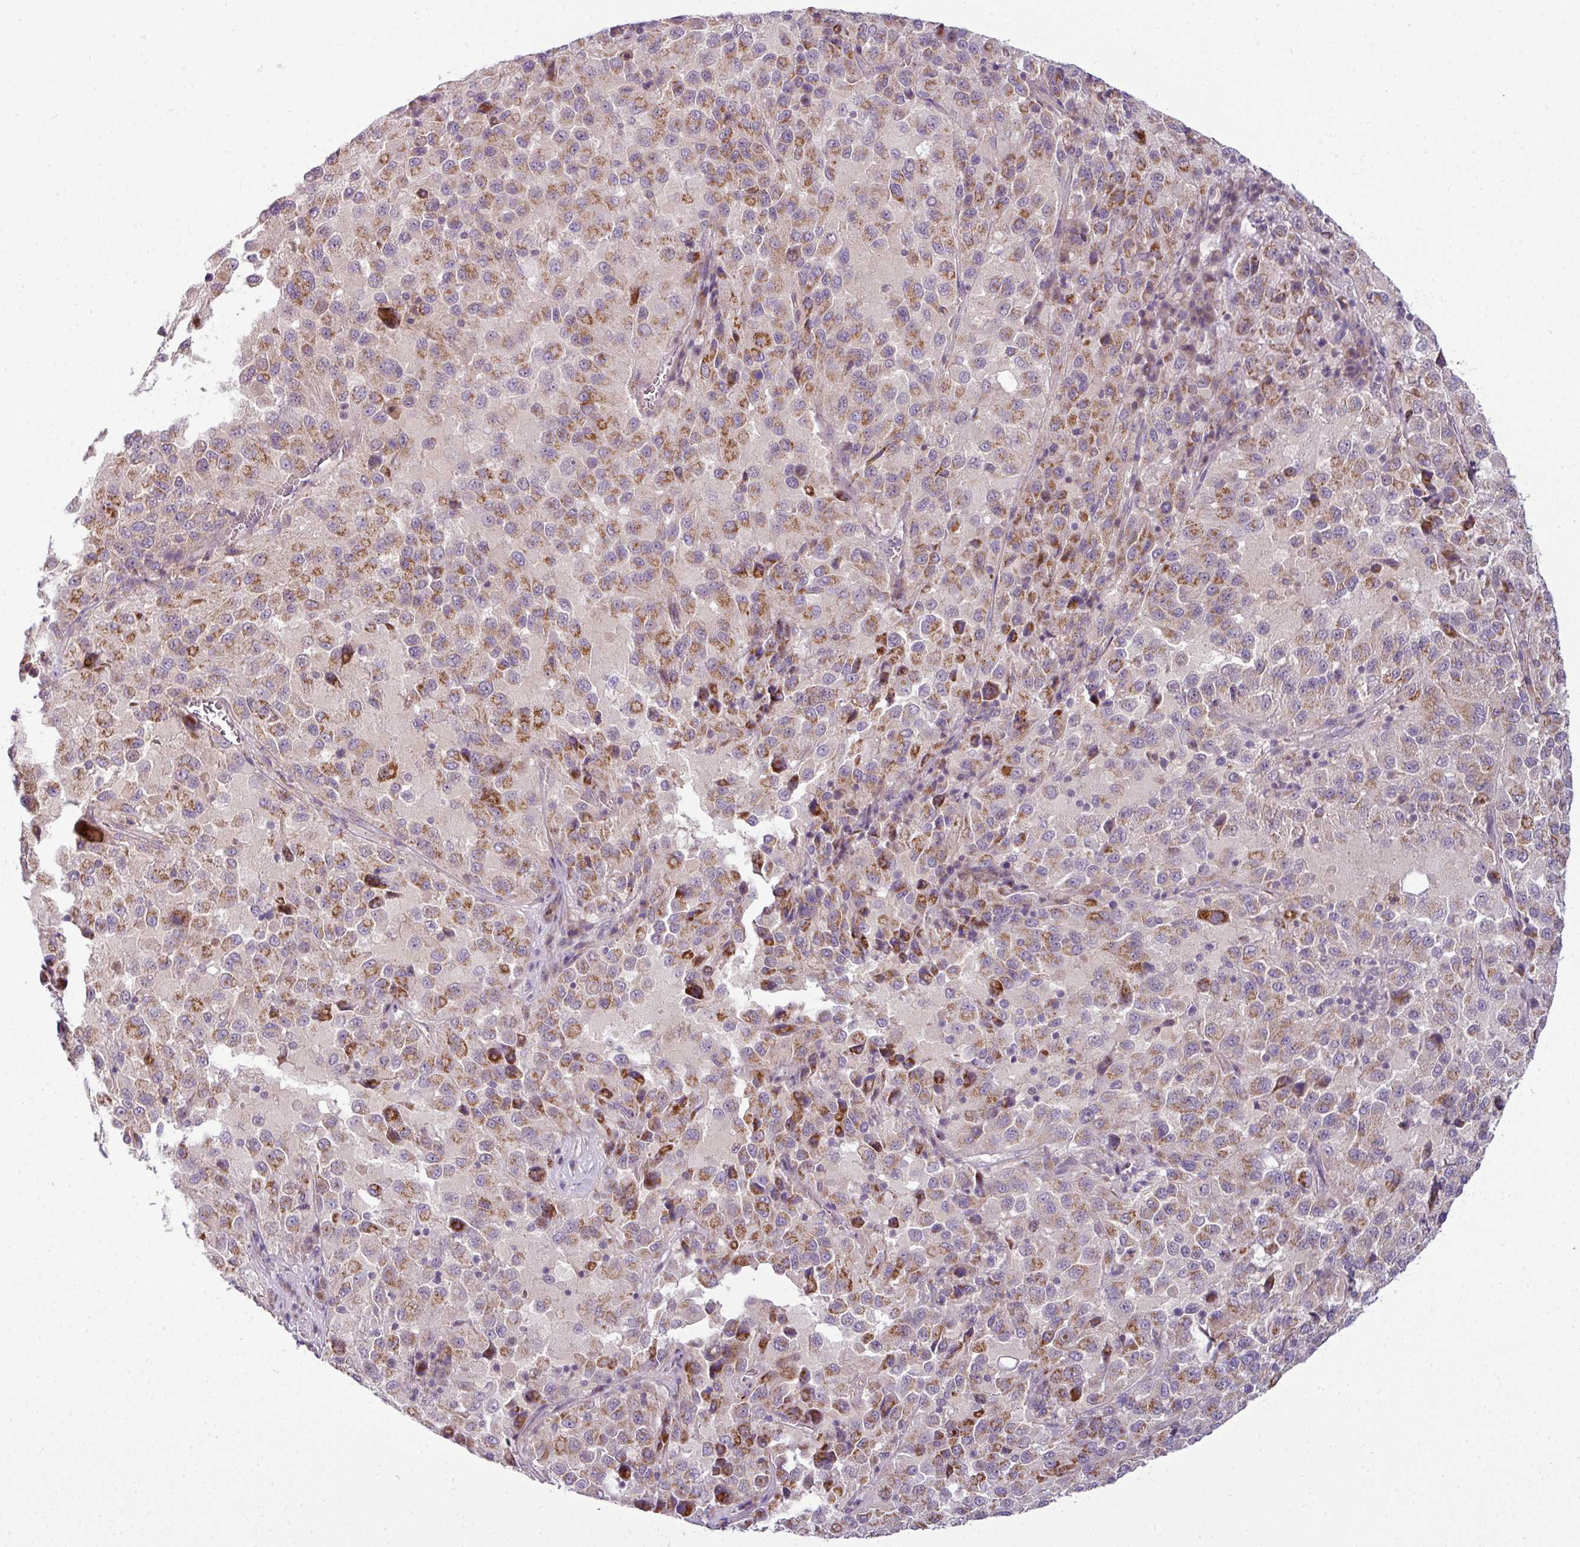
{"staining": {"intensity": "moderate", "quantity": "25%-75%", "location": "cytoplasmic/membranous"}, "tissue": "melanoma", "cell_type": "Tumor cells", "image_type": "cancer", "snomed": [{"axis": "morphology", "description": "Malignant melanoma, Metastatic site"}, {"axis": "topography", "description": "Lung"}], "caption": "Malignant melanoma (metastatic site) was stained to show a protein in brown. There is medium levels of moderate cytoplasmic/membranous expression in approximately 25%-75% of tumor cells. (brown staining indicates protein expression, while blue staining denotes nuclei).", "gene": "DERPC", "patient": {"sex": "male", "age": 64}}